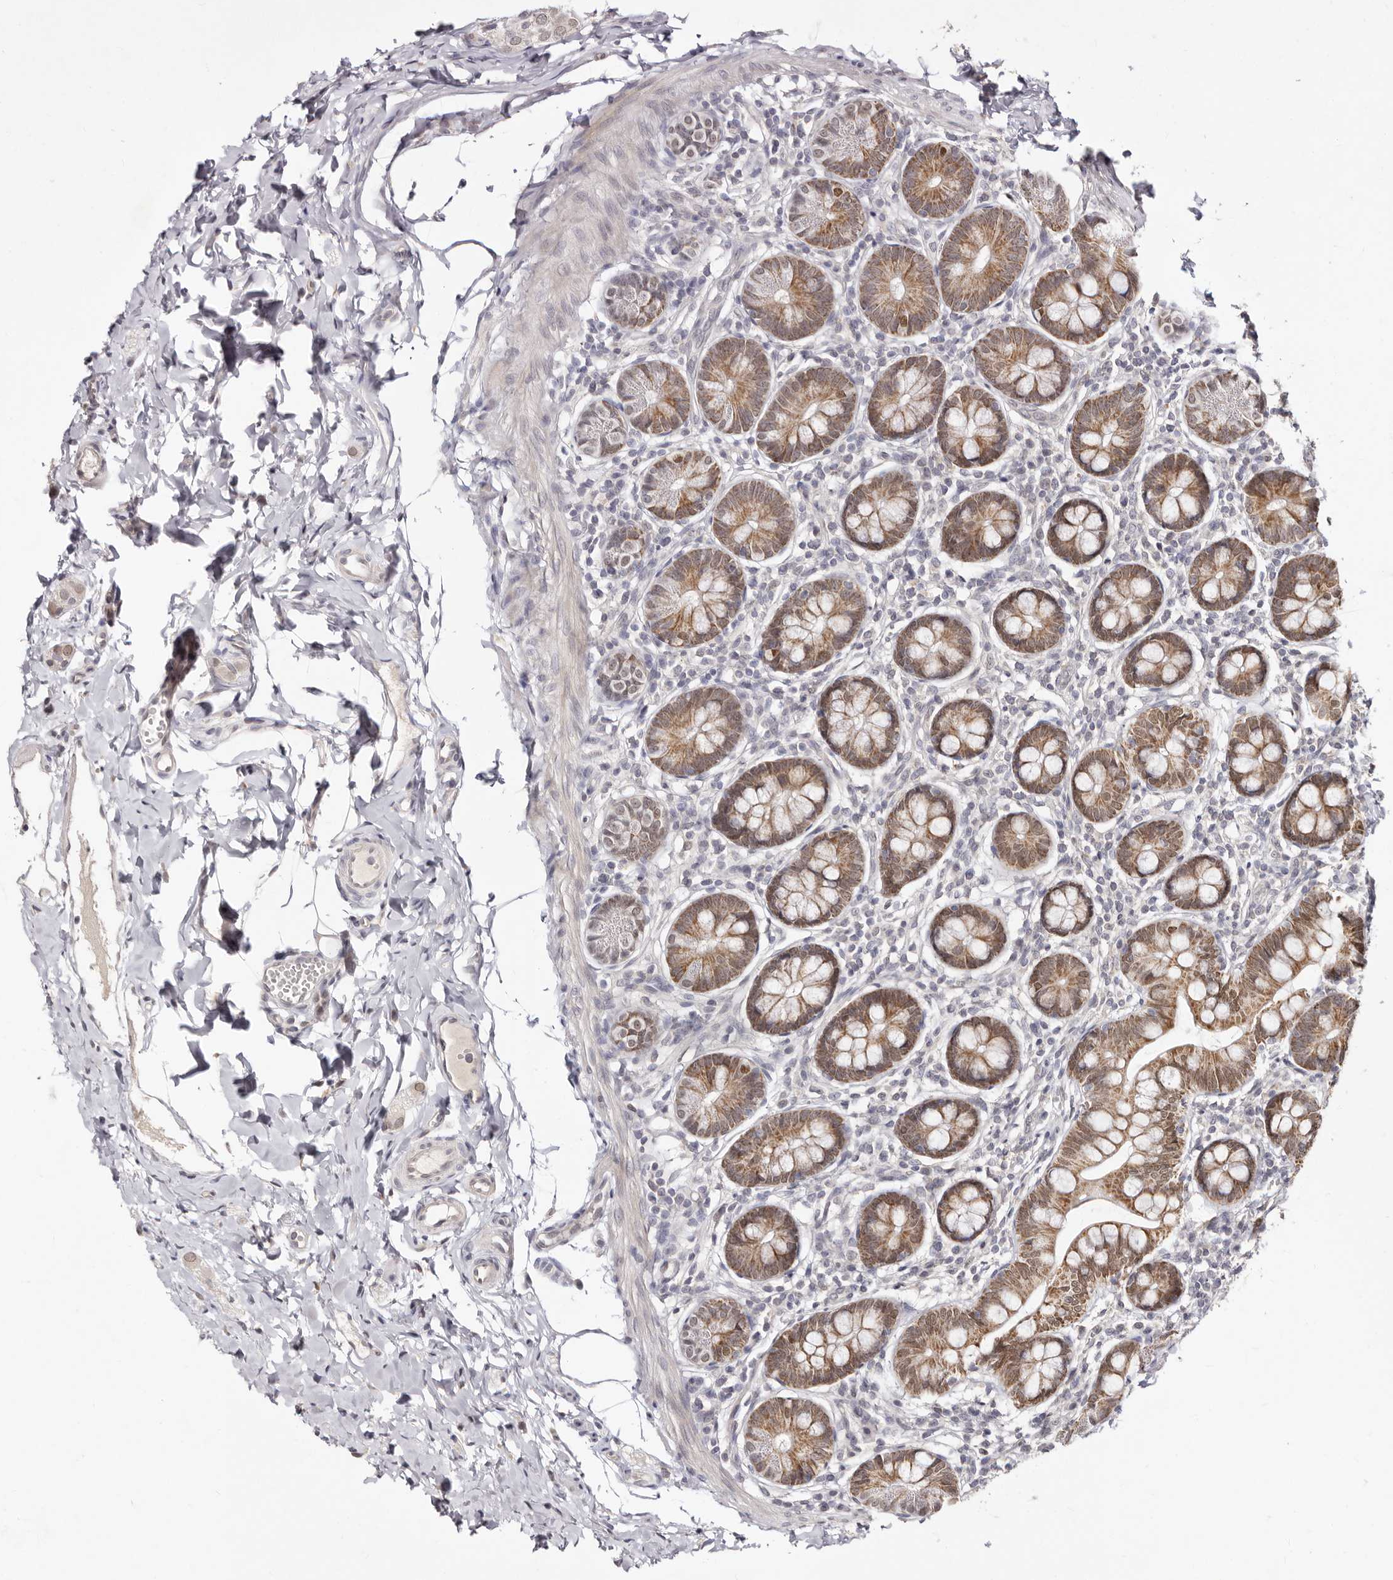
{"staining": {"intensity": "moderate", "quantity": ">75%", "location": "cytoplasmic/membranous,nuclear"}, "tissue": "small intestine", "cell_type": "Glandular cells", "image_type": "normal", "snomed": [{"axis": "morphology", "description": "Normal tissue, NOS"}, {"axis": "topography", "description": "Small intestine"}], "caption": "A photomicrograph of human small intestine stained for a protein exhibits moderate cytoplasmic/membranous,nuclear brown staining in glandular cells. Immunohistochemistry stains the protein of interest in brown and the nuclei are stained blue.", "gene": "LCORL", "patient": {"sex": "male", "age": 7}}